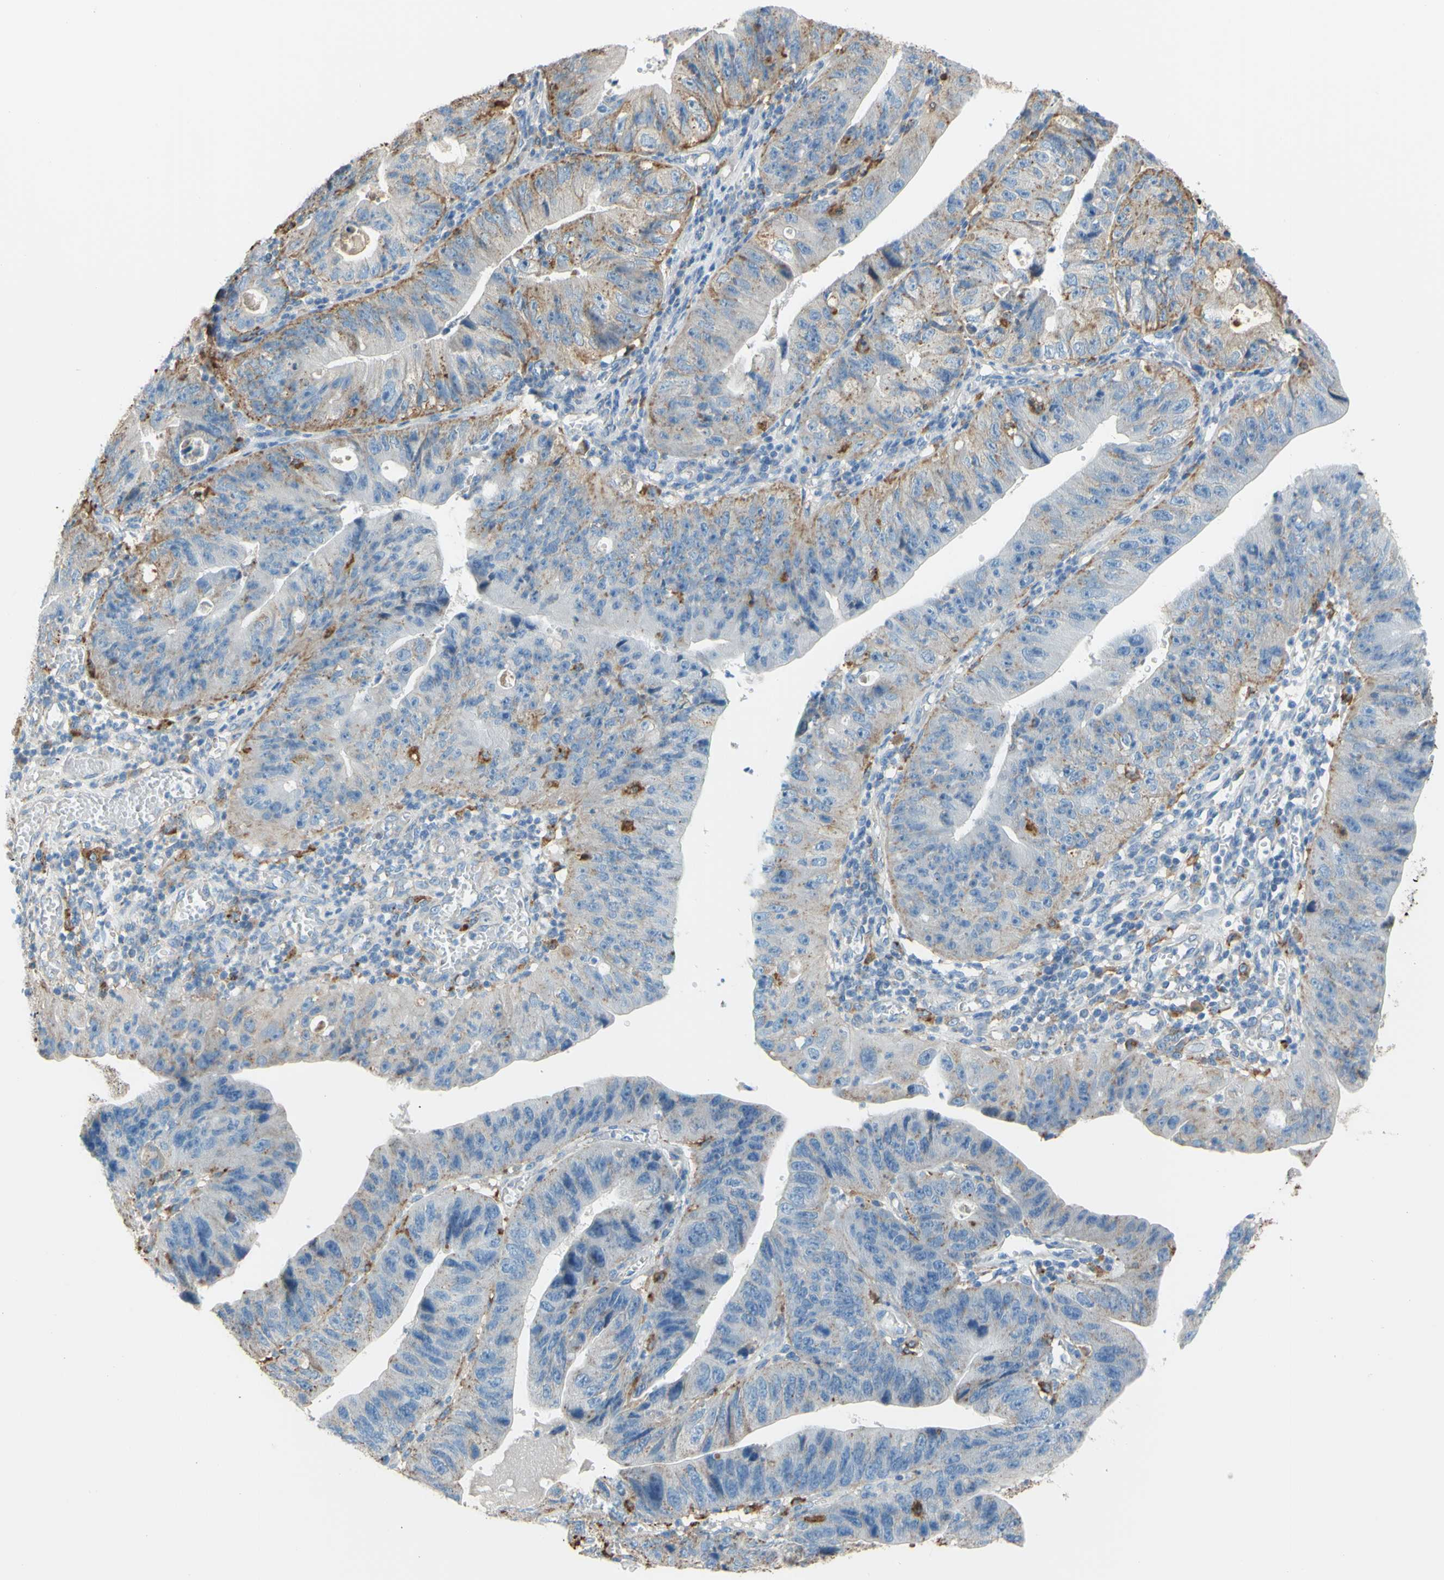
{"staining": {"intensity": "moderate", "quantity": "25%-75%", "location": "cytoplasmic/membranous"}, "tissue": "stomach cancer", "cell_type": "Tumor cells", "image_type": "cancer", "snomed": [{"axis": "morphology", "description": "Adenocarcinoma, NOS"}, {"axis": "topography", "description": "Stomach"}], "caption": "Adenocarcinoma (stomach) tissue reveals moderate cytoplasmic/membranous staining in about 25%-75% of tumor cells, visualized by immunohistochemistry. The protein is shown in brown color, while the nuclei are stained blue.", "gene": "CTSD", "patient": {"sex": "male", "age": 59}}